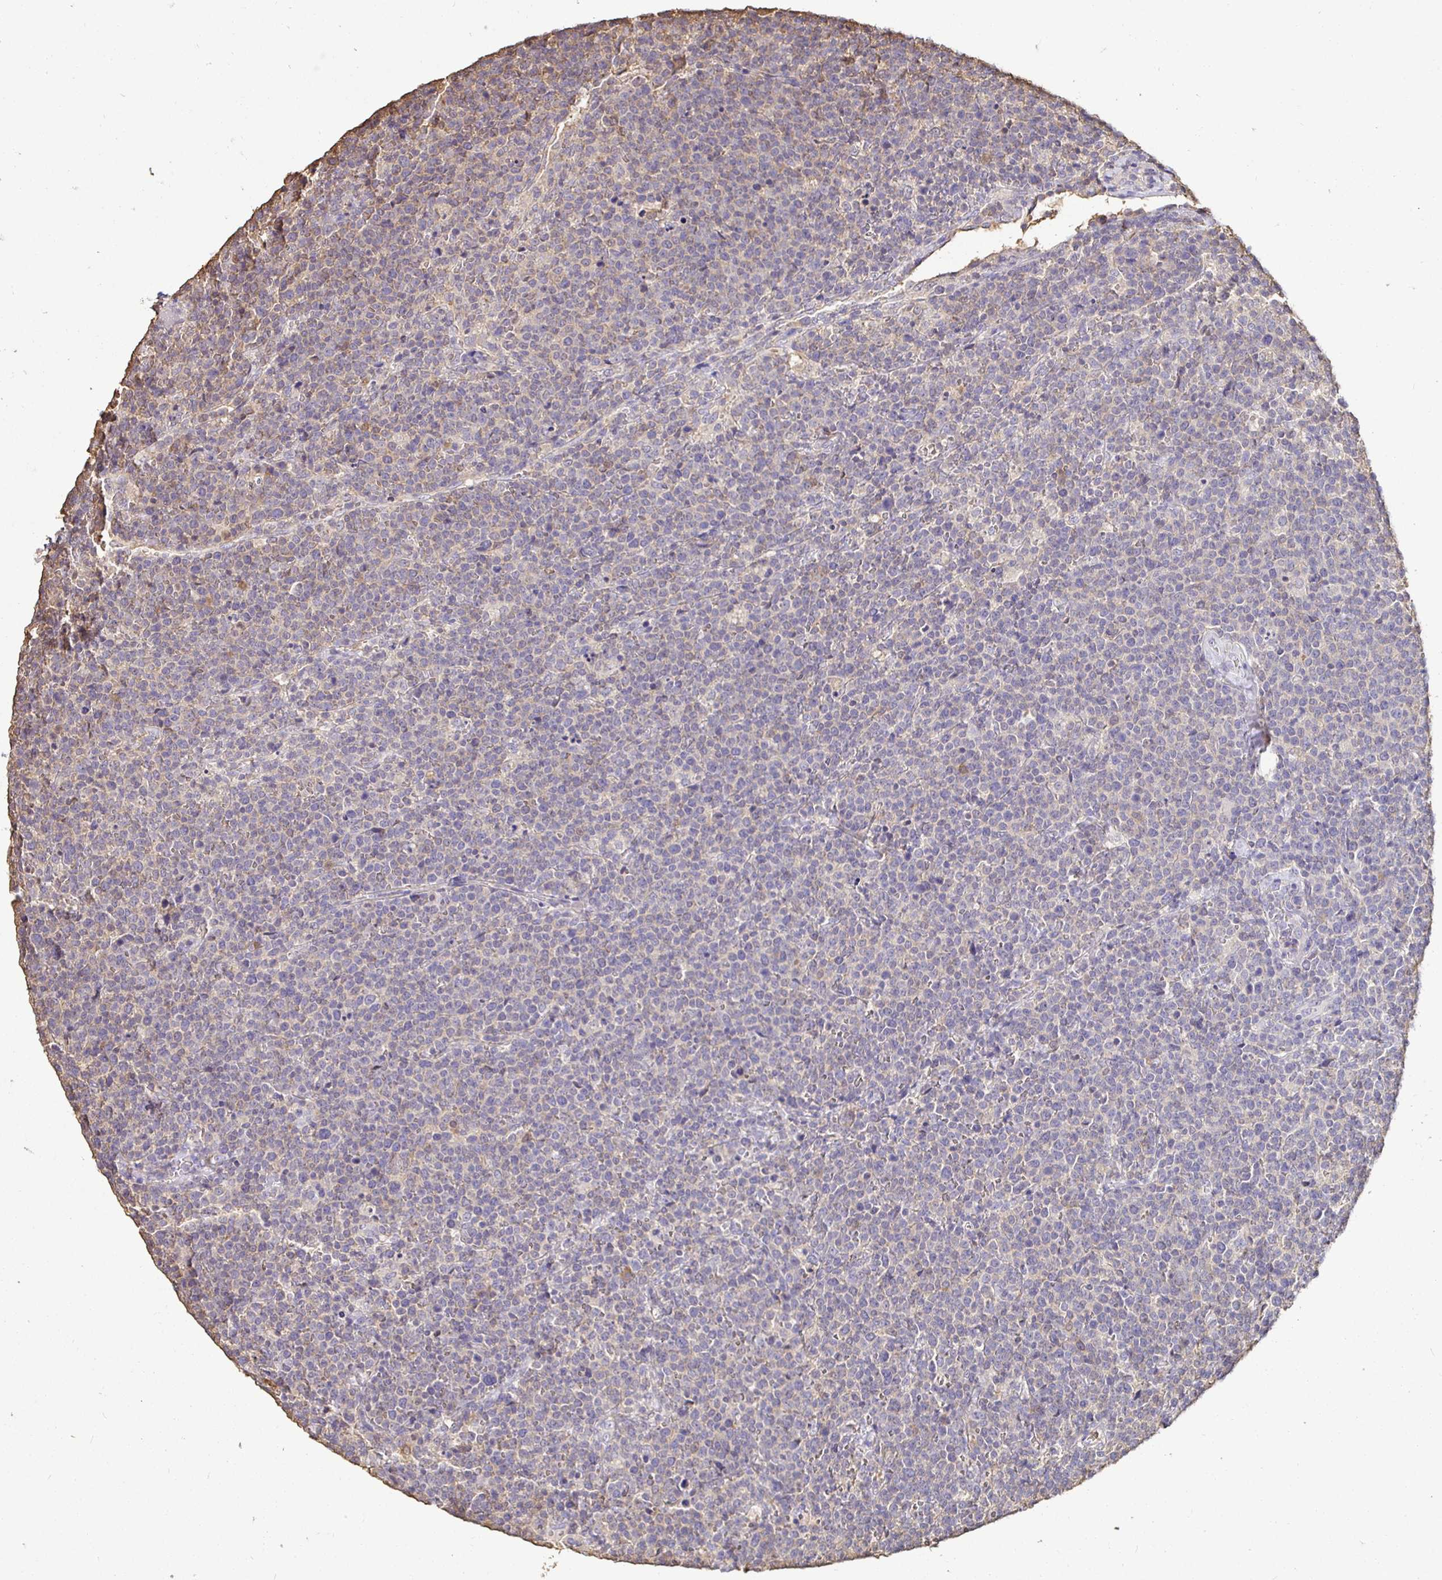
{"staining": {"intensity": "negative", "quantity": "none", "location": "none"}, "tissue": "lymphoma", "cell_type": "Tumor cells", "image_type": "cancer", "snomed": [{"axis": "morphology", "description": "Malignant lymphoma, non-Hodgkin's type, High grade"}, {"axis": "topography", "description": "Lymph node"}], "caption": "Immunohistochemical staining of human high-grade malignant lymphoma, non-Hodgkin's type displays no significant positivity in tumor cells.", "gene": "MAPK8IP3", "patient": {"sex": "male", "age": 61}}